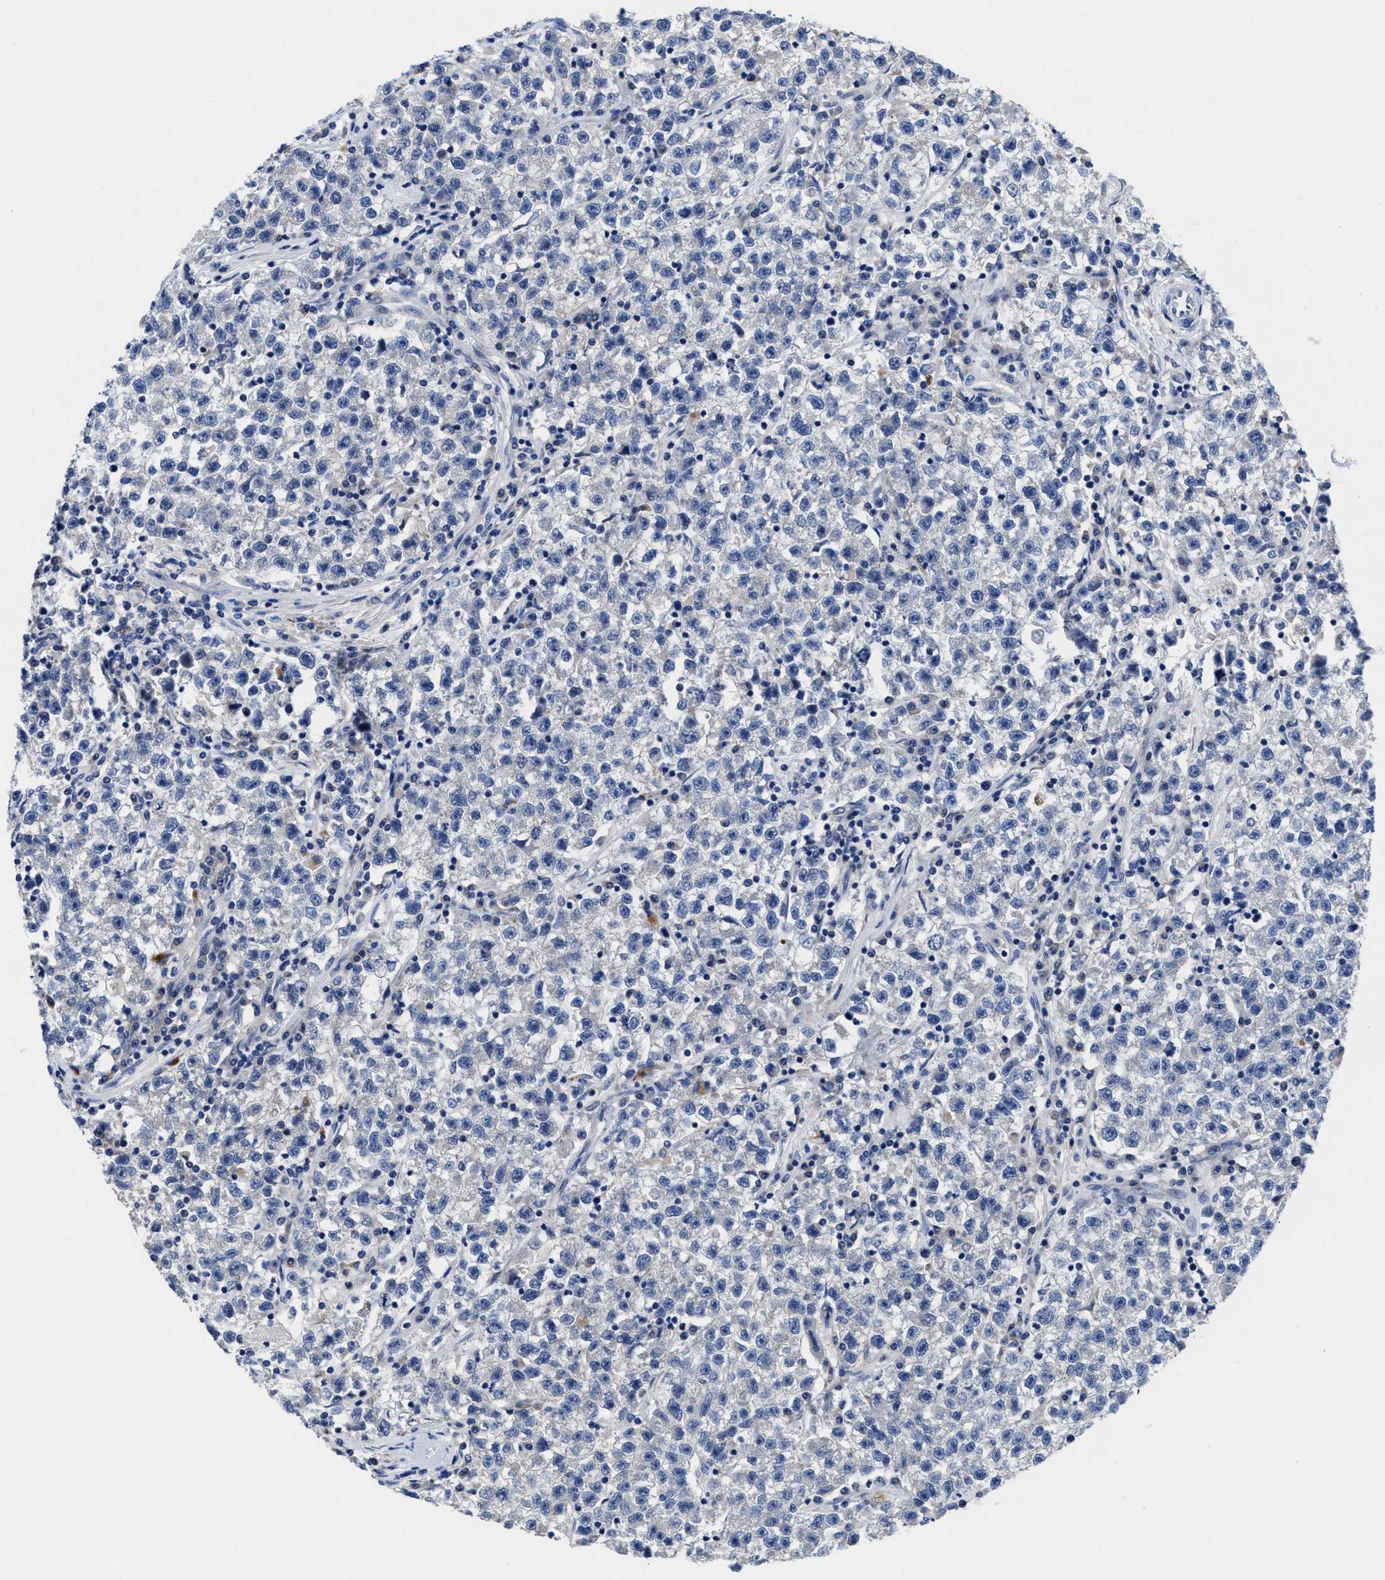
{"staining": {"intensity": "negative", "quantity": "none", "location": "none"}, "tissue": "testis cancer", "cell_type": "Tumor cells", "image_type": "cancer", "snomed": [{"axis": "morphology", "description": "Seminoma, NOS"}, {"axis": "topography", "description": "Testis"}], "caption": "DAB immunohistochemical staining of testis cancer shows no significant positivity in tumor cells.", "gene": "DHRS13", "patient": {"sex": "male", "age": 22}}